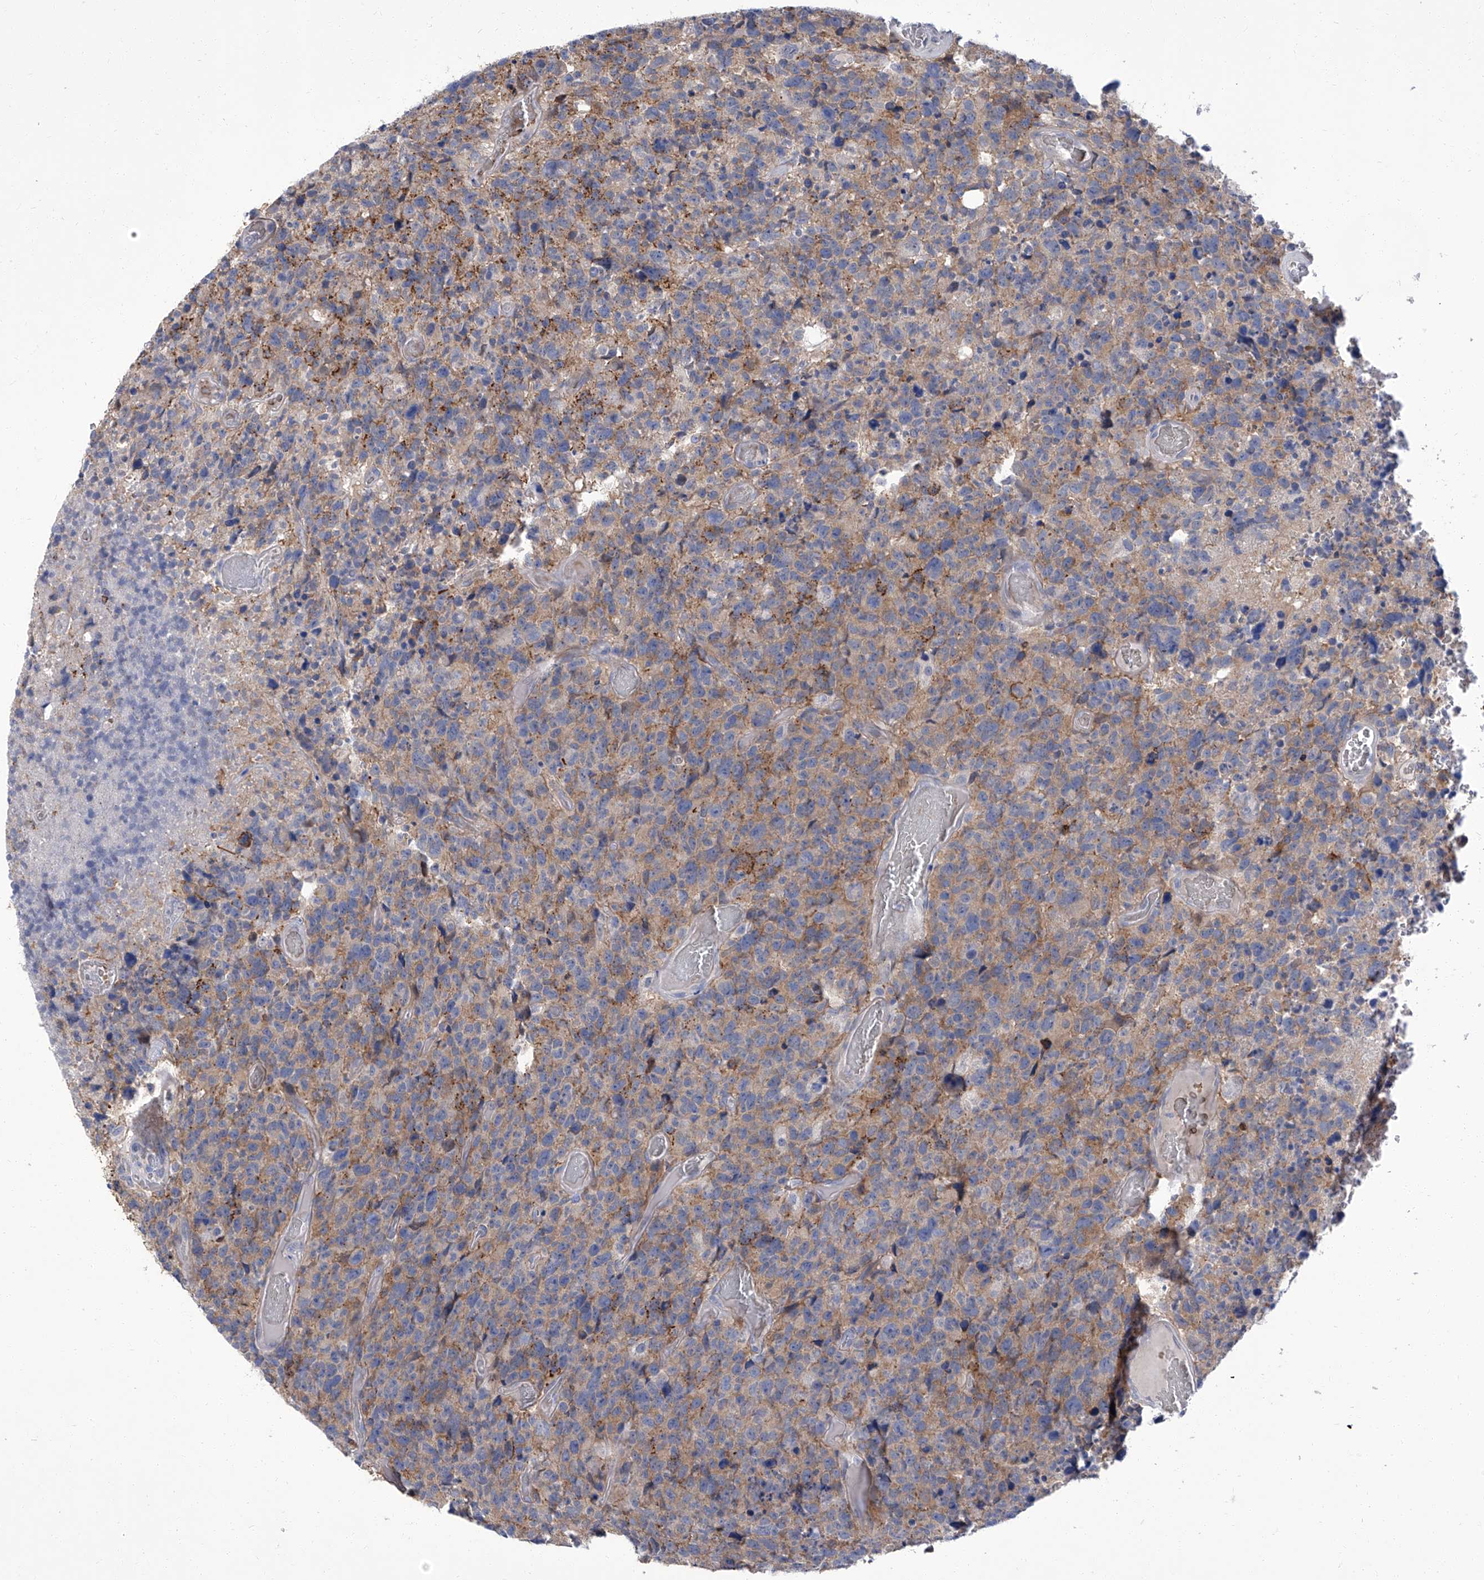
{"staining": {"intensity": "weak", "quantity": "25%-75%", "location": "cytoplasmic/membranous"}, "tissue": "glioma", "cell_type": "Tumor cells", "image_type": "cancer", "snomed": [{"axis": "morphology", "description": "Glioma, malignant, High grade"}, {"axis": "topography", "description": "Brain"}], "caption": "This micrograph reveals IHC staining of high-grade glioma (malignant), with low weak cytoplasmic/membranous expression in approximately 25%-75% of tumor cells.", "gene": "PARD3", "patient": {"sex": "male", "age": 69}}